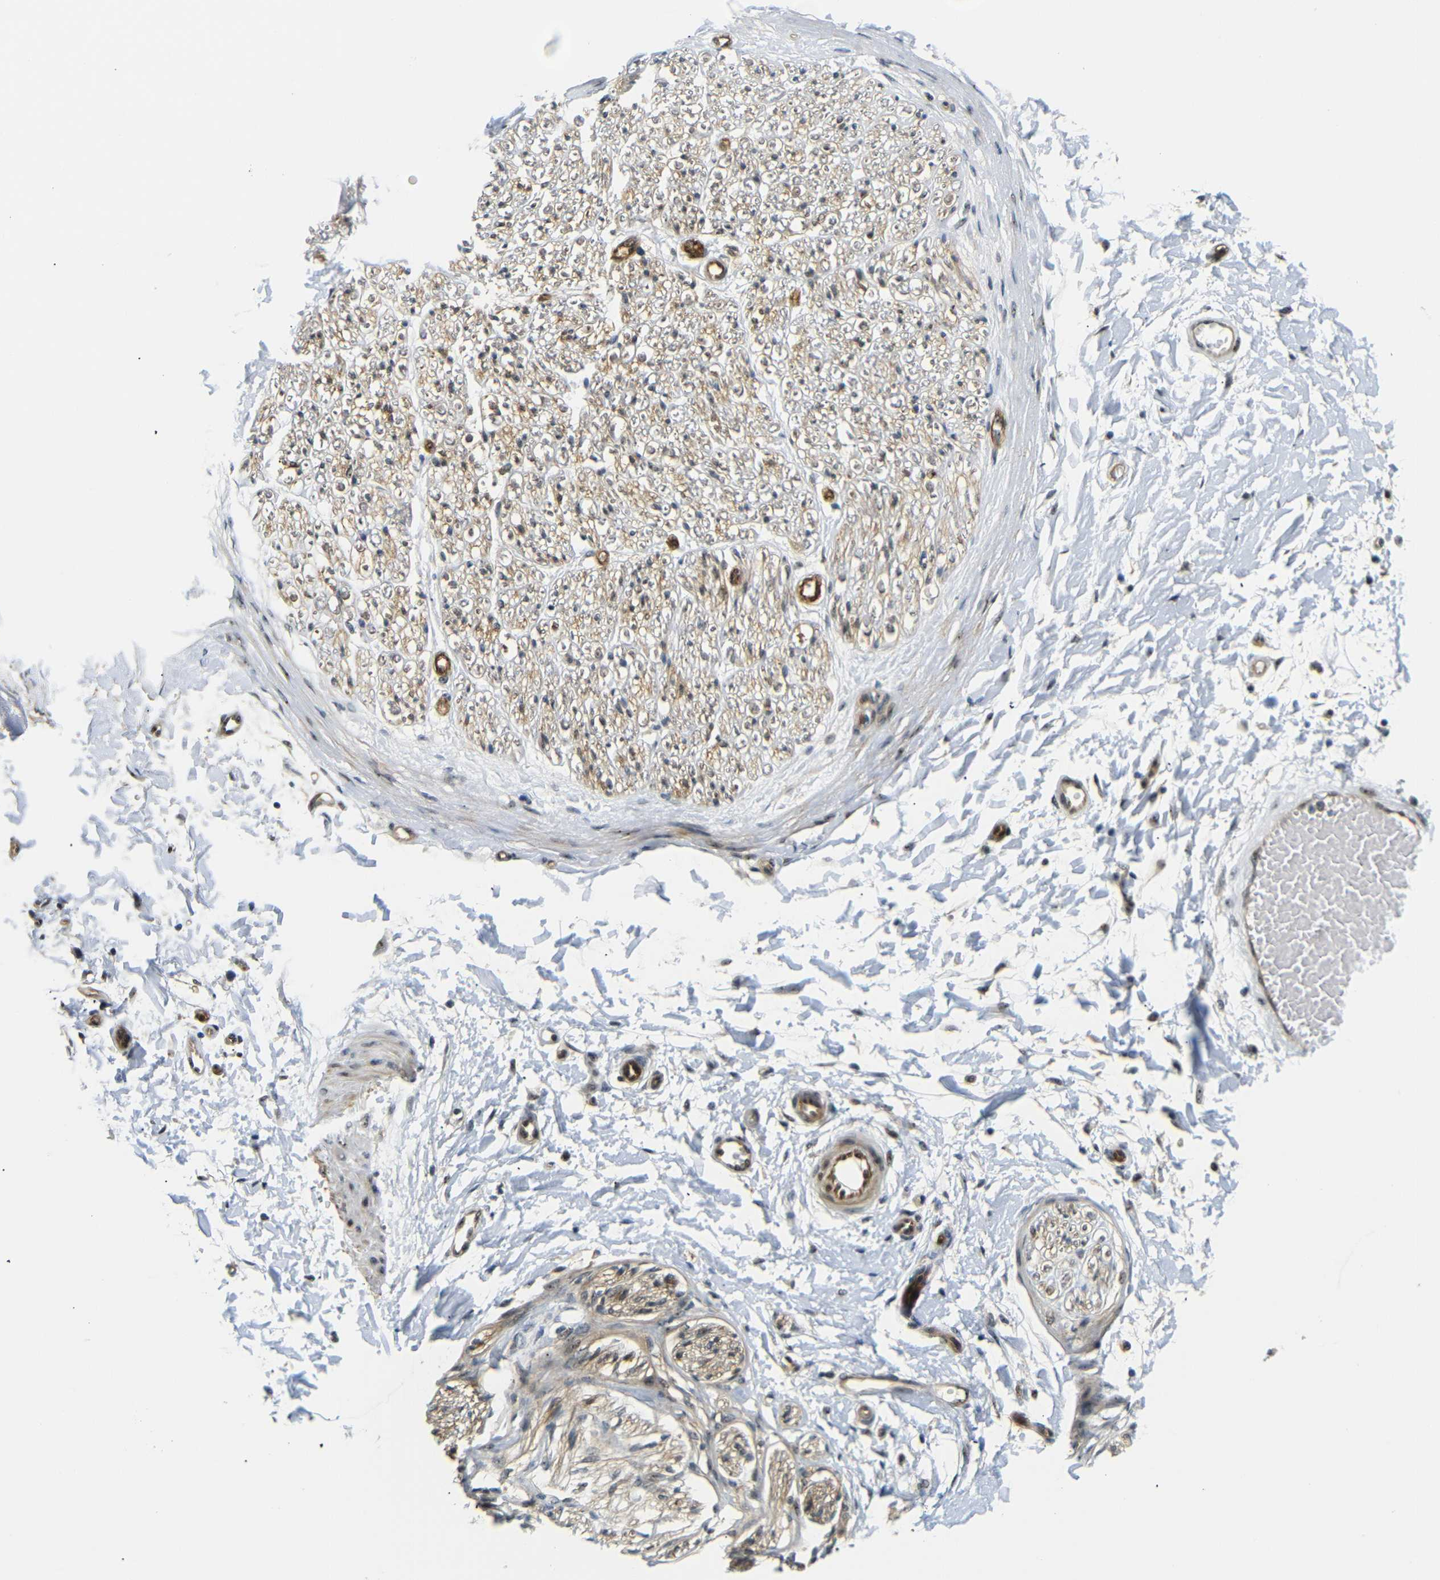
{"staining": {"intensity": "weak", "quantity": "25%-75%", "location": "cytoplasmic/membranous"}, "tissue": "adipose tissue", "cell_type": "Adipocytes", "image_type": "normal", "snomed": [{"axis": "morphology", "description": "Normal tissue, NOS"}, {"axis": "morphology", "description": "Squamous cell carcinoma, NOS"}, {"axis": "topography", "description": "Skin"}, {"axis": "topography", "description": "Peripheral nerve tissue"}], "caption": "This histopathology image shows immunohistochemistry (IHC) staining of benign adipose tissue, with low weak cytoplasmic/membranous expression in about 25%-75% of adipocytes.", "gene": "PARN", "patient": {"sex": "male", "age": 83}}